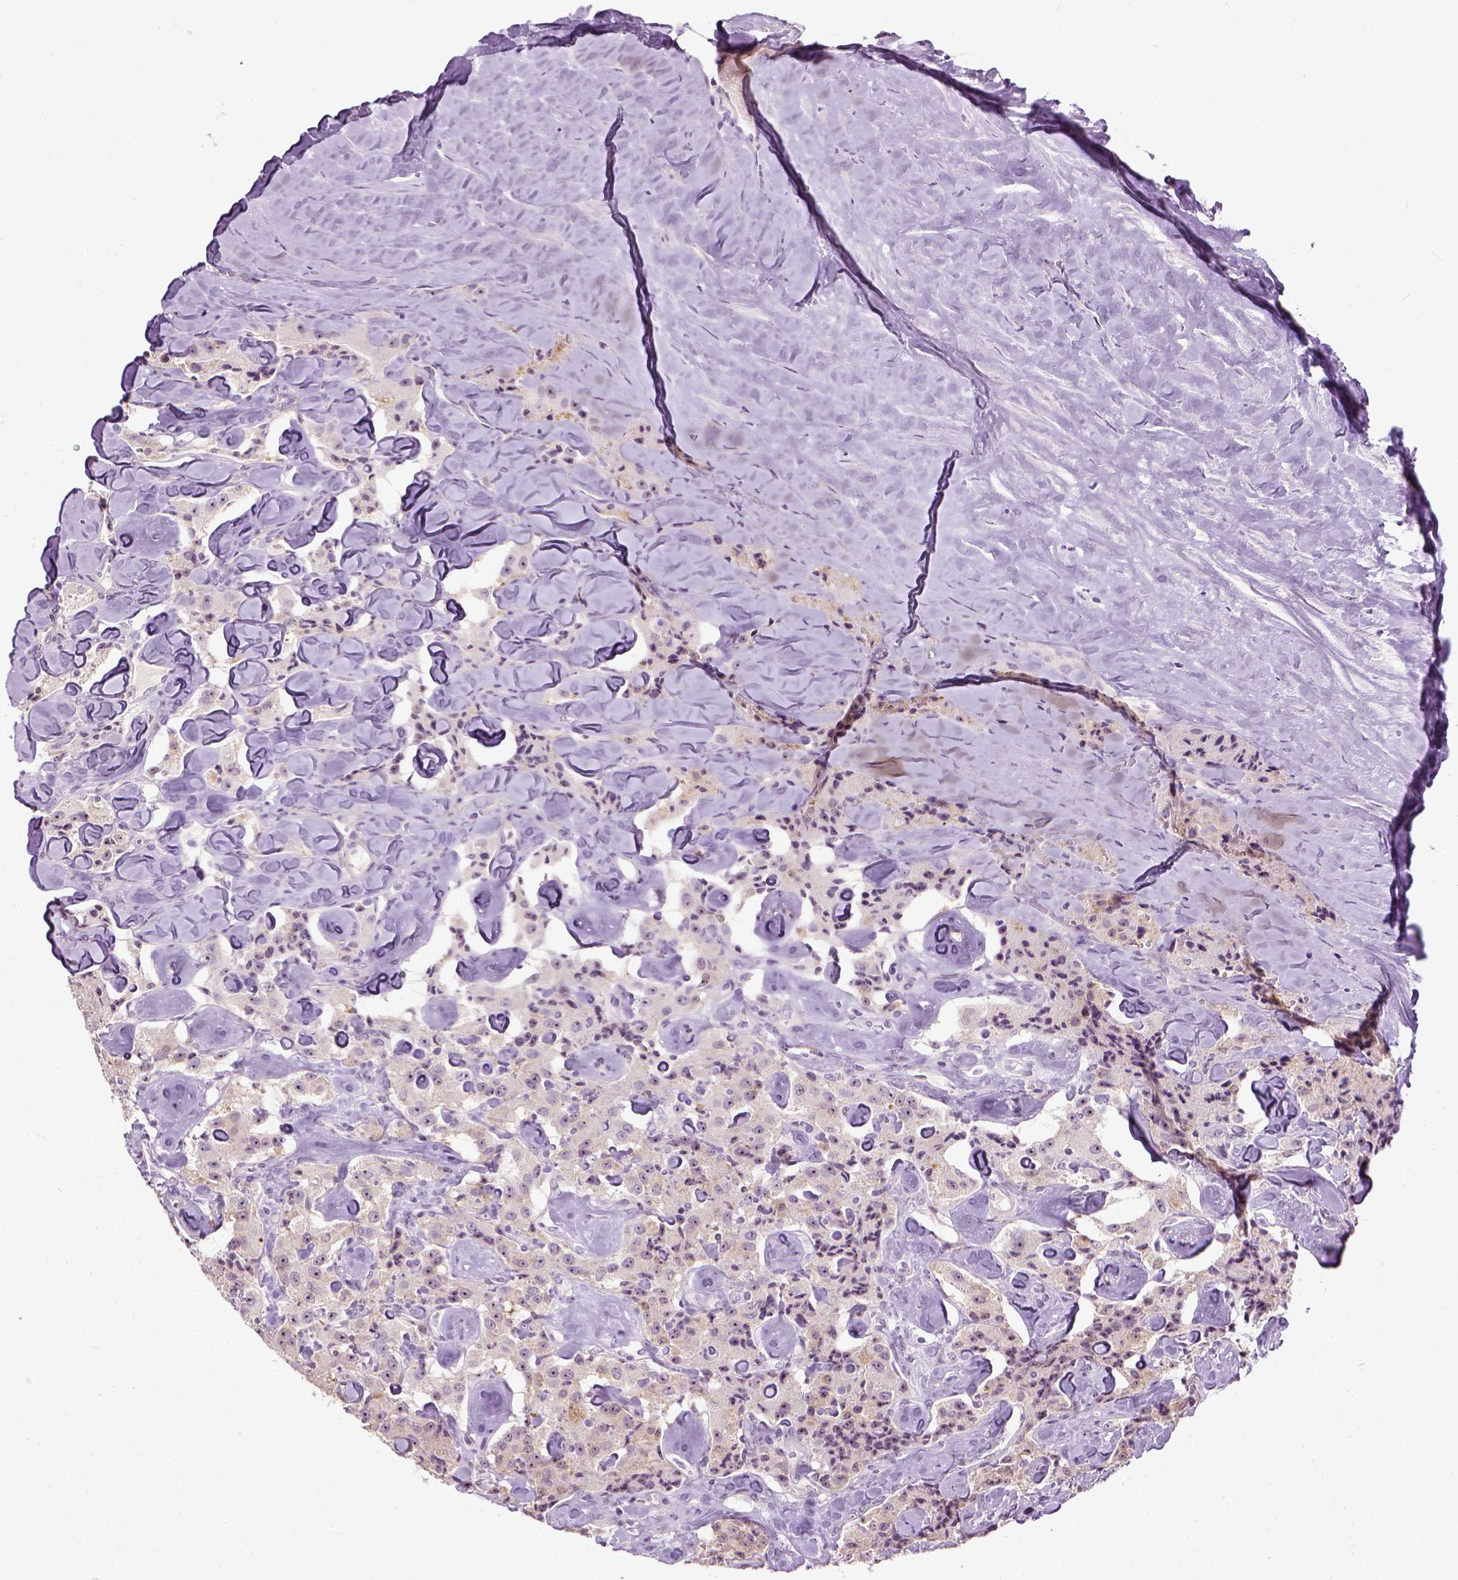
{"staining": {"intensity": "negative", "quantity": "none", "location": "none"}, "tissue": "carcinoid", "cell_type": "Tumor cells", "image_type": "cancer", "snomed": [{"axis": "morphology", "description": "Carcinoid, malignant, NOS"}, {"axis": "topography", "description": "Pancreas"}], "caption": "The photomicrograph shows no significant expression in tumor cells of malignant carcinoid.", "gene": "MAPT", "patient": {"sex": "male", "age": 41}}